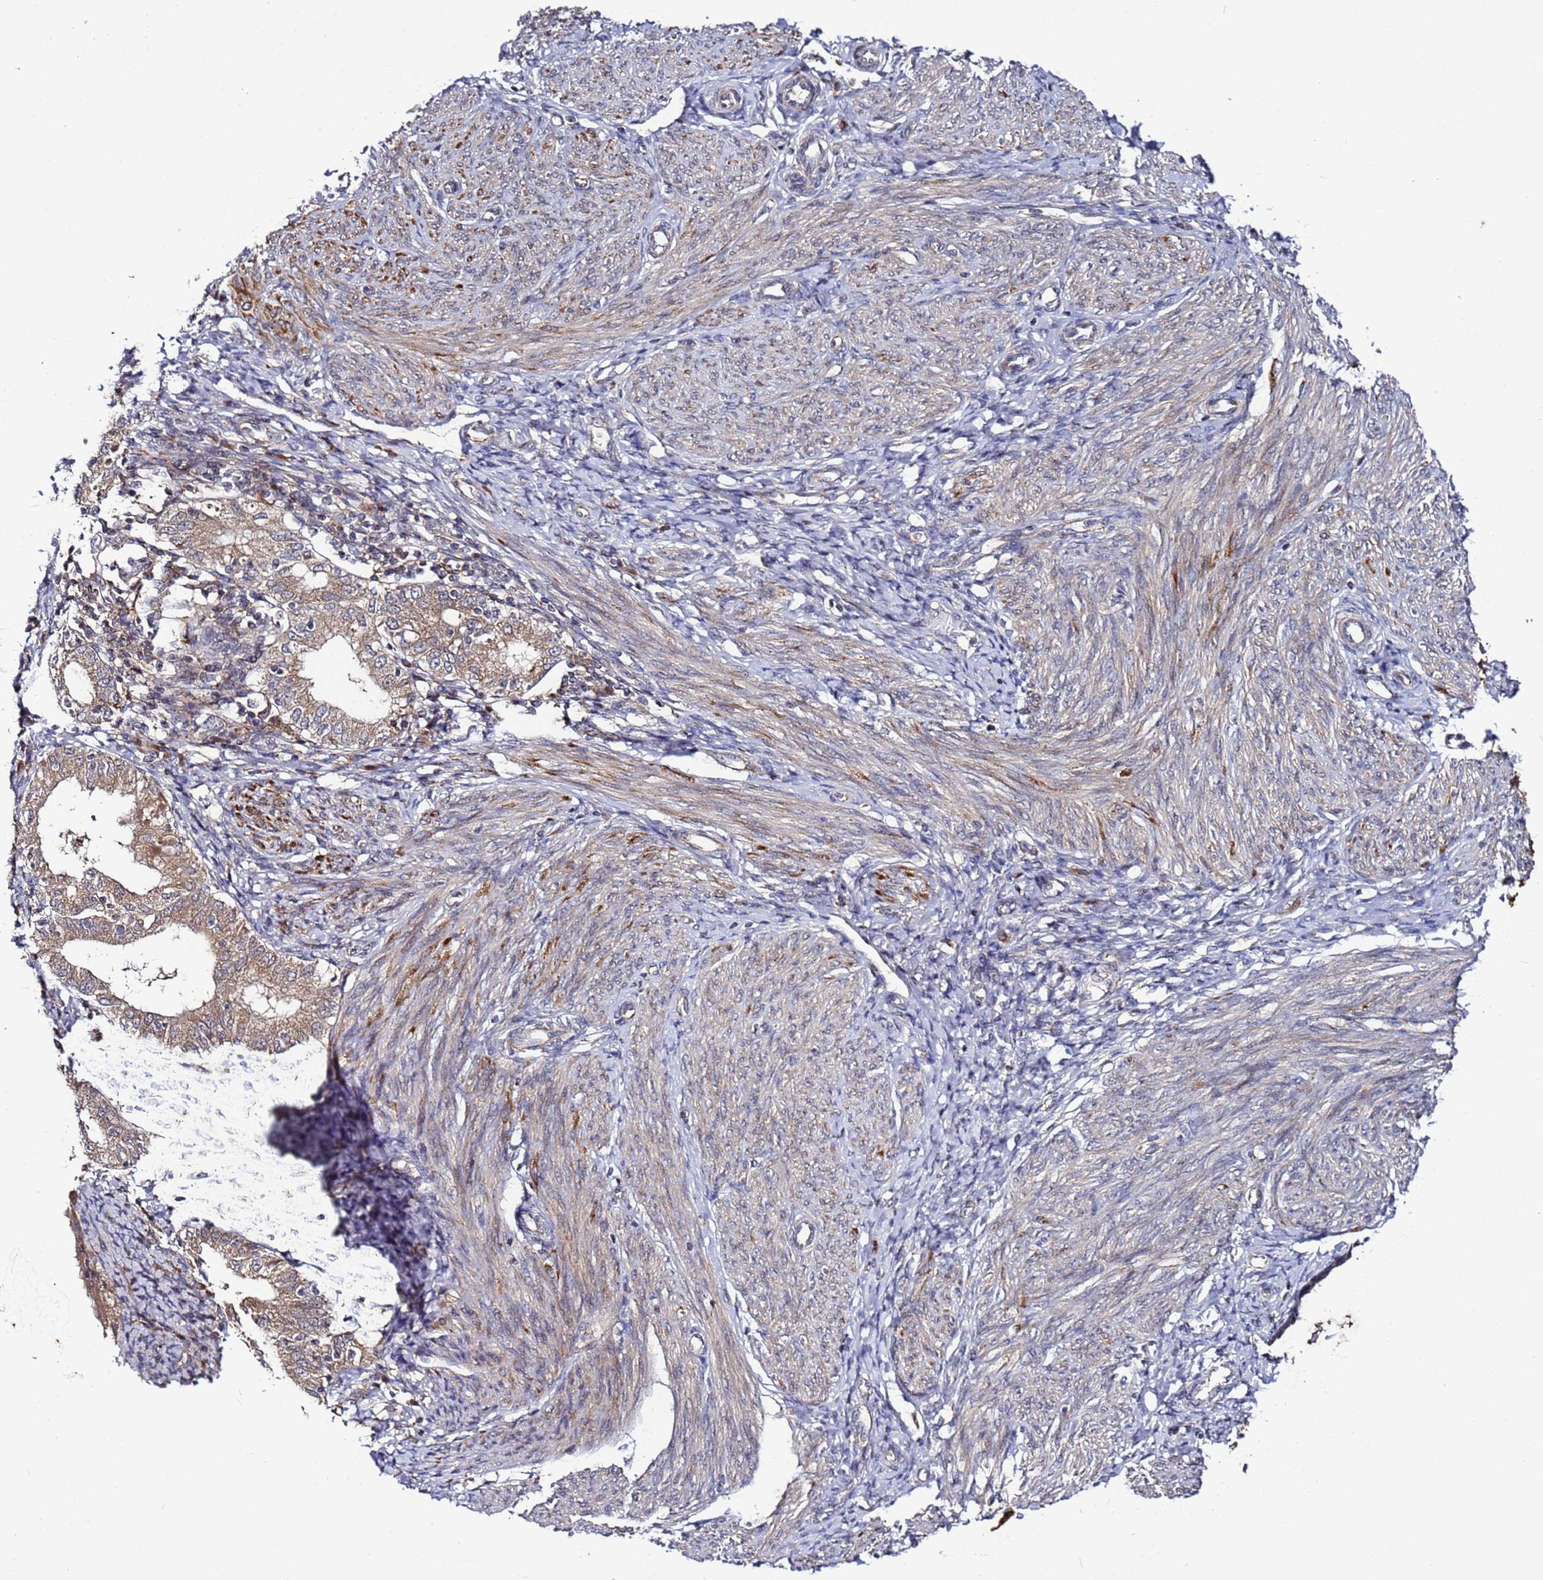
{"staining": {"intensity": "negative", "quantity": "none", "location": "none"}, "tissue": "endometrium", "cell_type": "Cells in endometrial stroma", "image_type": "normal", "snomed": [{"axis": "morphology", "description": "Normal tissue, NOS"}, {"axis": "topography", "description": "Endometrium"}], "caption": "There is no significant expression in cells in endometrial stroma of endometrium. (Immunohistochemistry, brightfield microscopy, high magnification).", "gene": "TMEM176B", "patient": {"sex": "female", "age": 72}}